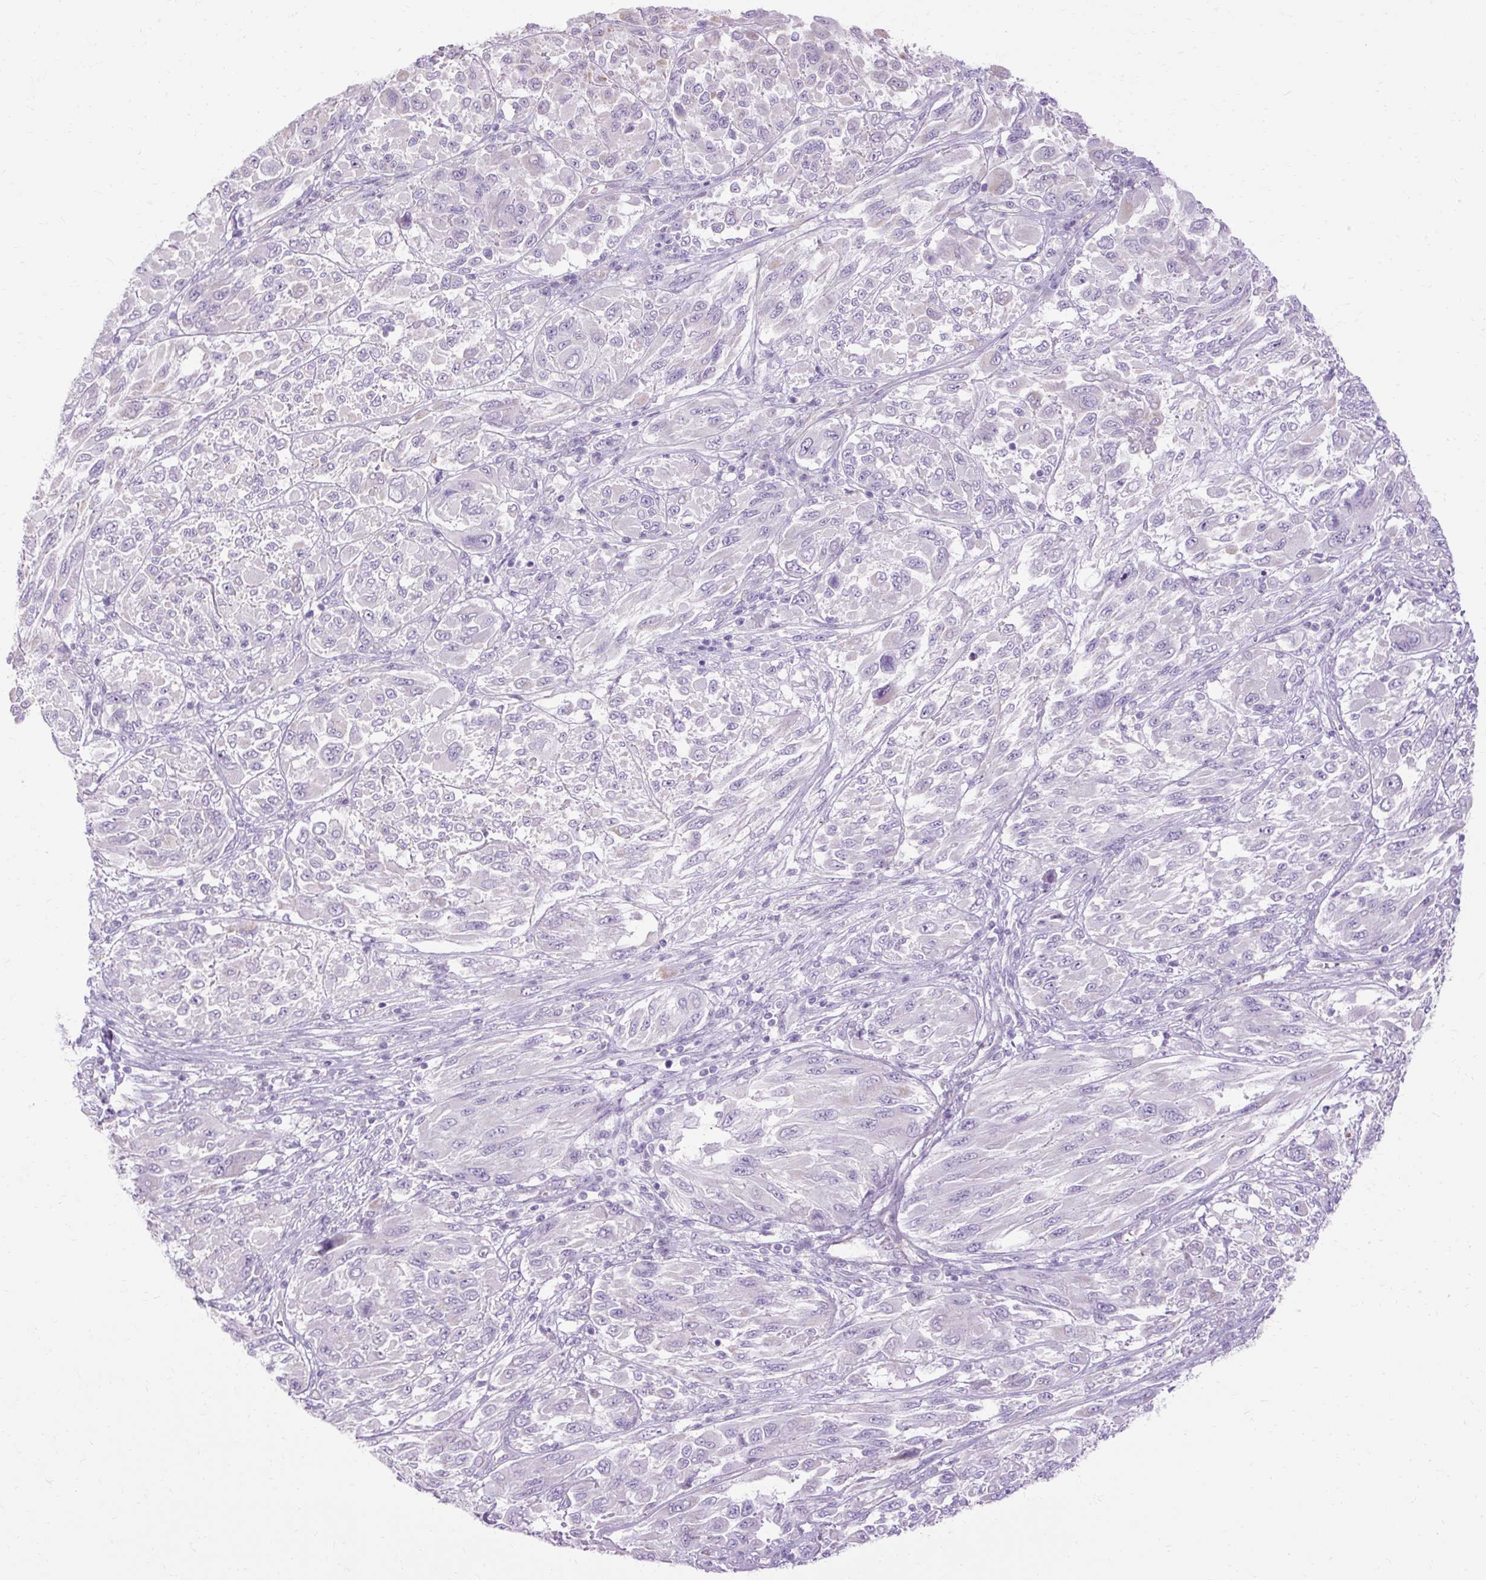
{"staining": {"intensity": "negative", "quantity": "none", "location": "none"}, "tissue": "melanoma", "cell_type": "Tumor cells", "image_type": "cancer", "snomed": [{"axis": "morphology", "description": "Malignant melanoma, NOS"}, {"axis": "topography", "description": "Skin"}], "caption": "This is a photomicrograph of immunohistochemistry (IHC) staining of malignant melanoma, which shows no staining in tumor cells.", "gene": "HSD11B1", "patient": {"sex": "female", "age": 91}}